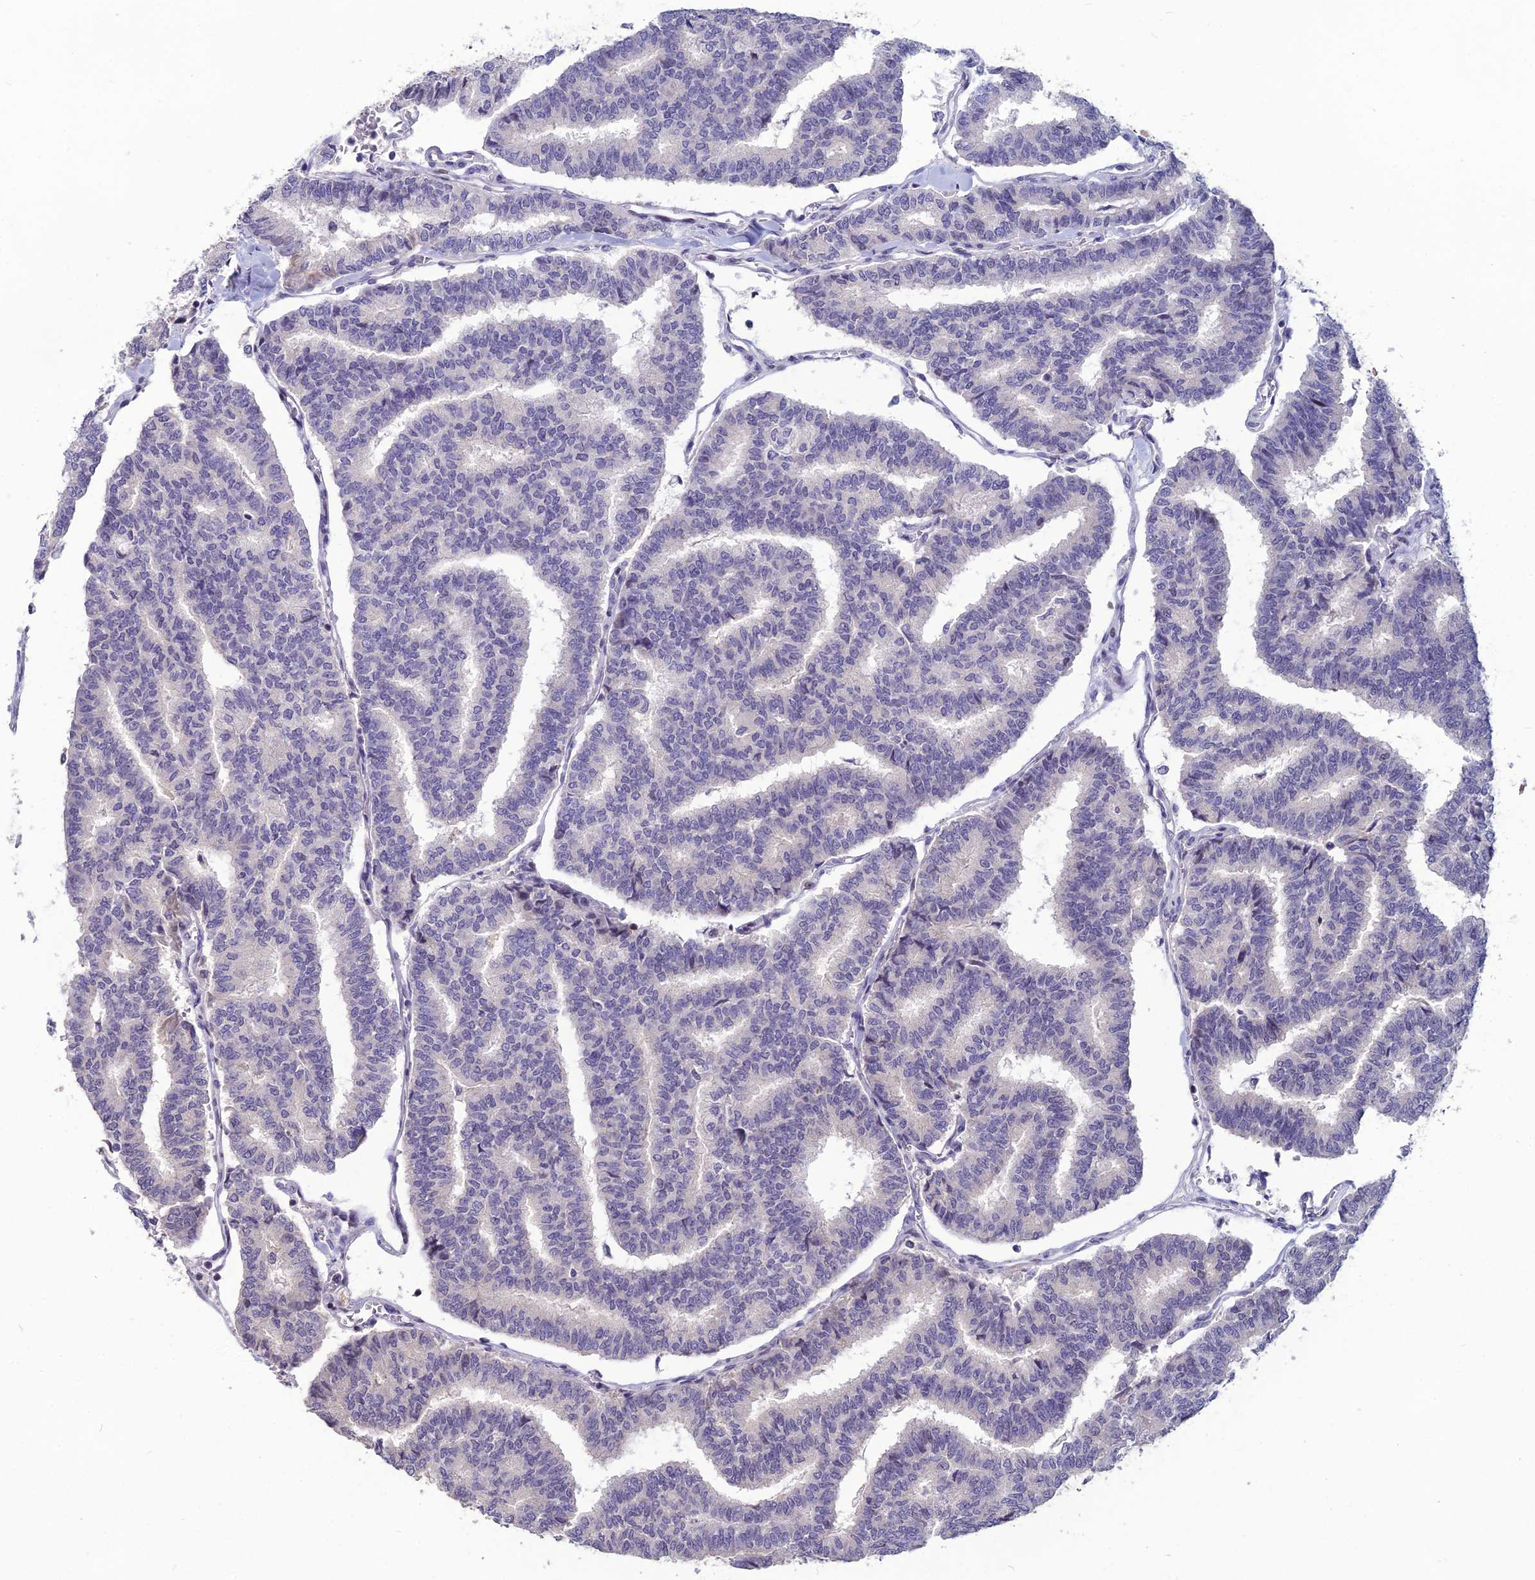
{"staining": {"intensity": "negative", "quantity": "none", "location": "none"}, "tissue": "thyroid cancer", "cell_type": "Tumor cells", "image_type": "cancer", "snomed": [{"axis": "morphology", "description": "Papillary adenocarcinoma, NOS"}, {"axis": "topography", "description": "Thyroid gland"}], "caption": "IHC micrograph of neoplastic tissue: papillary adenocarcinoma (thyroid) stained with DAB demonstrates no significant protein positivity in tumor cells.", "gene": "TMEM134", "patient": {"sex": "female", "age": 35}}